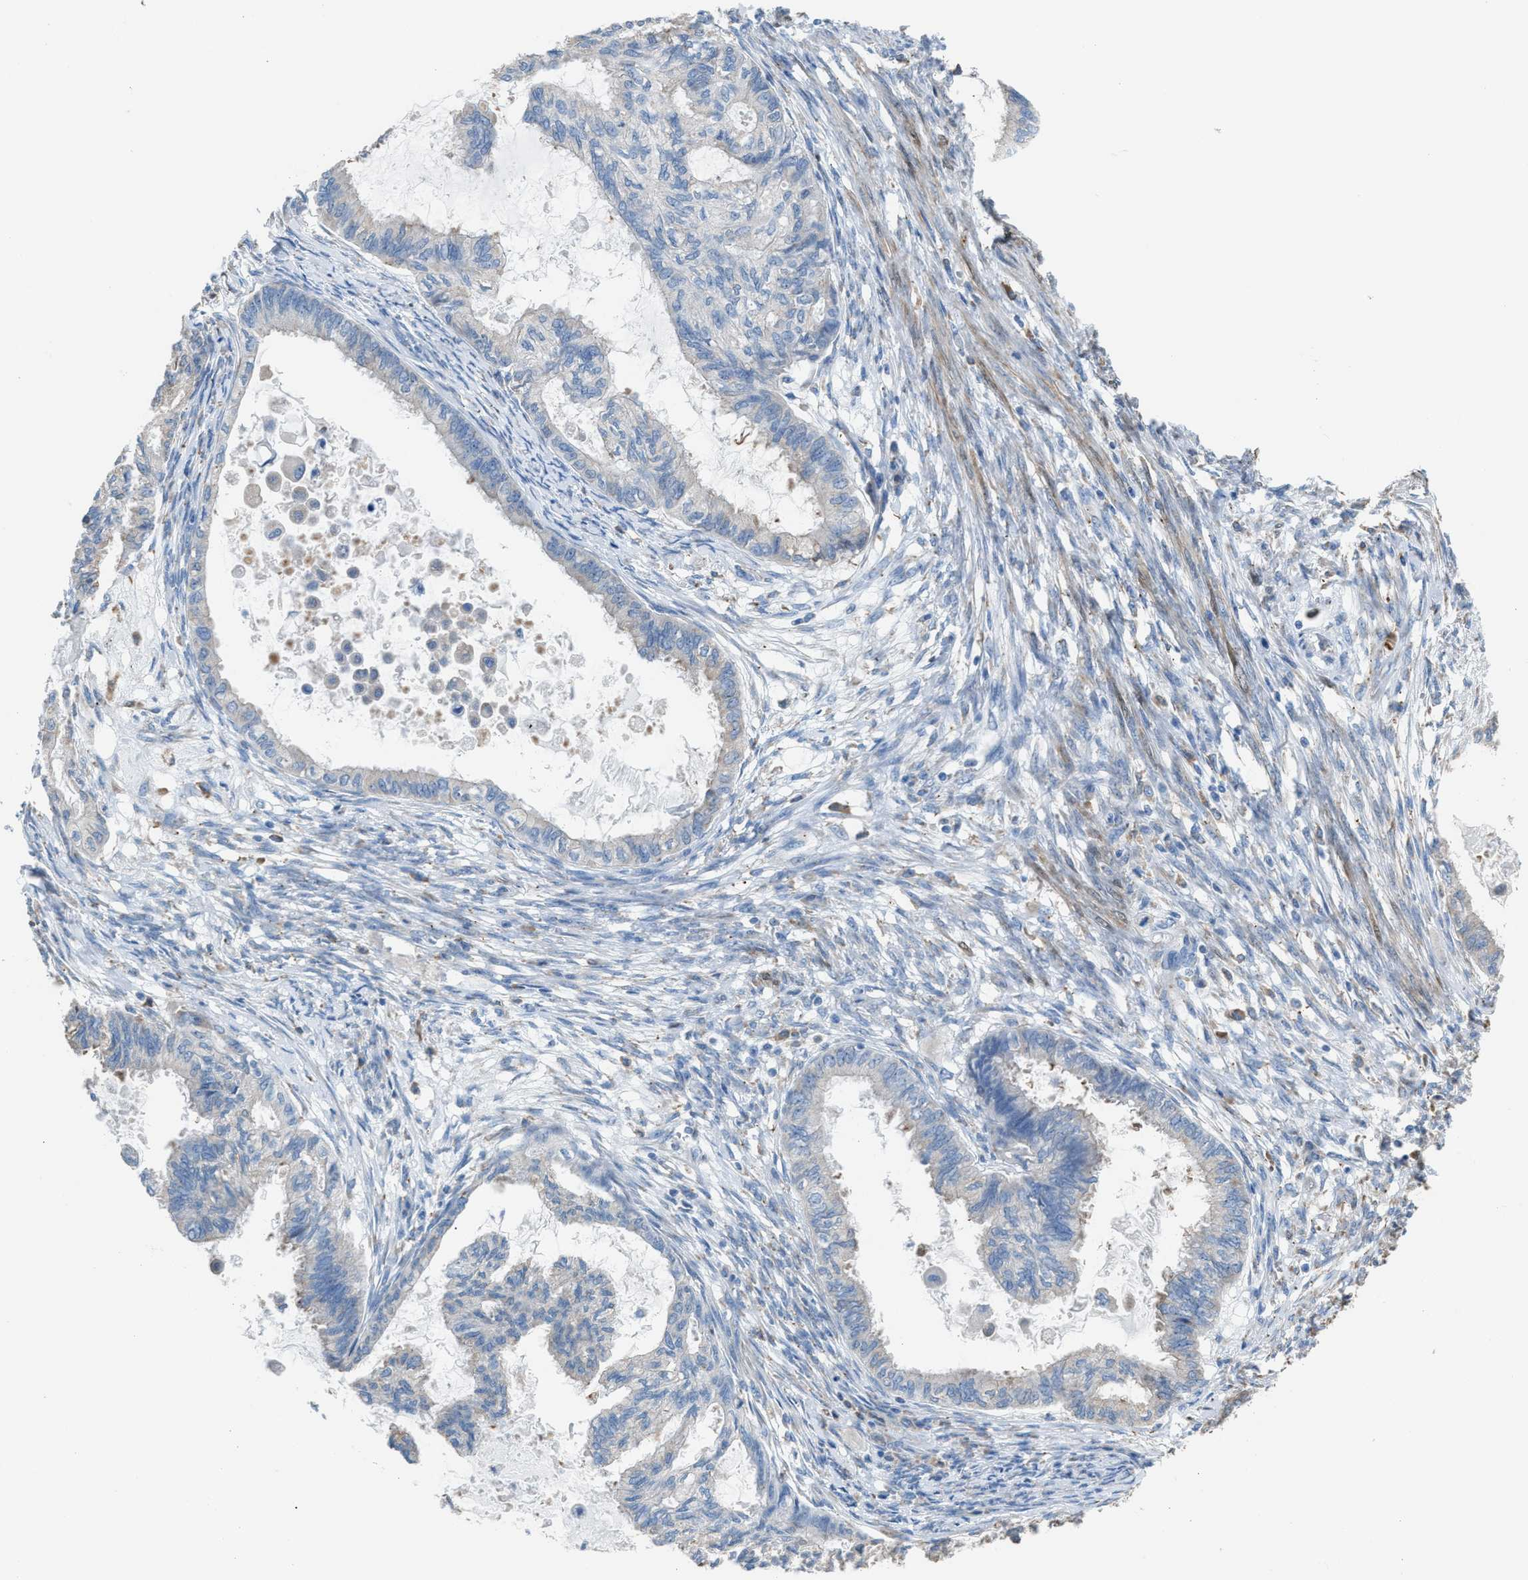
{"staining": {"intensity": "negative", "quantity": "none", "location": "none"}, "tissue": "cervical cancer", "cell_type": "Tumor cells", "image_type": "cancer", "snomed": [{"axis": "morphology", "description": "Normal tissue, NOS"}, {"axis": "morphology", "description": "Adenocarcinoma, NOS"}, {"axis": "topography", "description": "Cervix"}, {"axis": "topography", "description": "Endometrium"}], "caption": "Immunohistochemistry (IHC) photomicrograph of neoplastic tissue: human cervical cancer stained with DAB (3,3'-diaminobenzidine) demonstrates no significant protein expression in tumor cells. The staining was performed using DAB (3,3'-diaminobenzidine) to visualize the protein expression in brown, while the nuclei were stained in blue with hematoxylin (Magnification: 20x).", "gene": "CA3", "patient": {"sex": "female", "age": 86}}